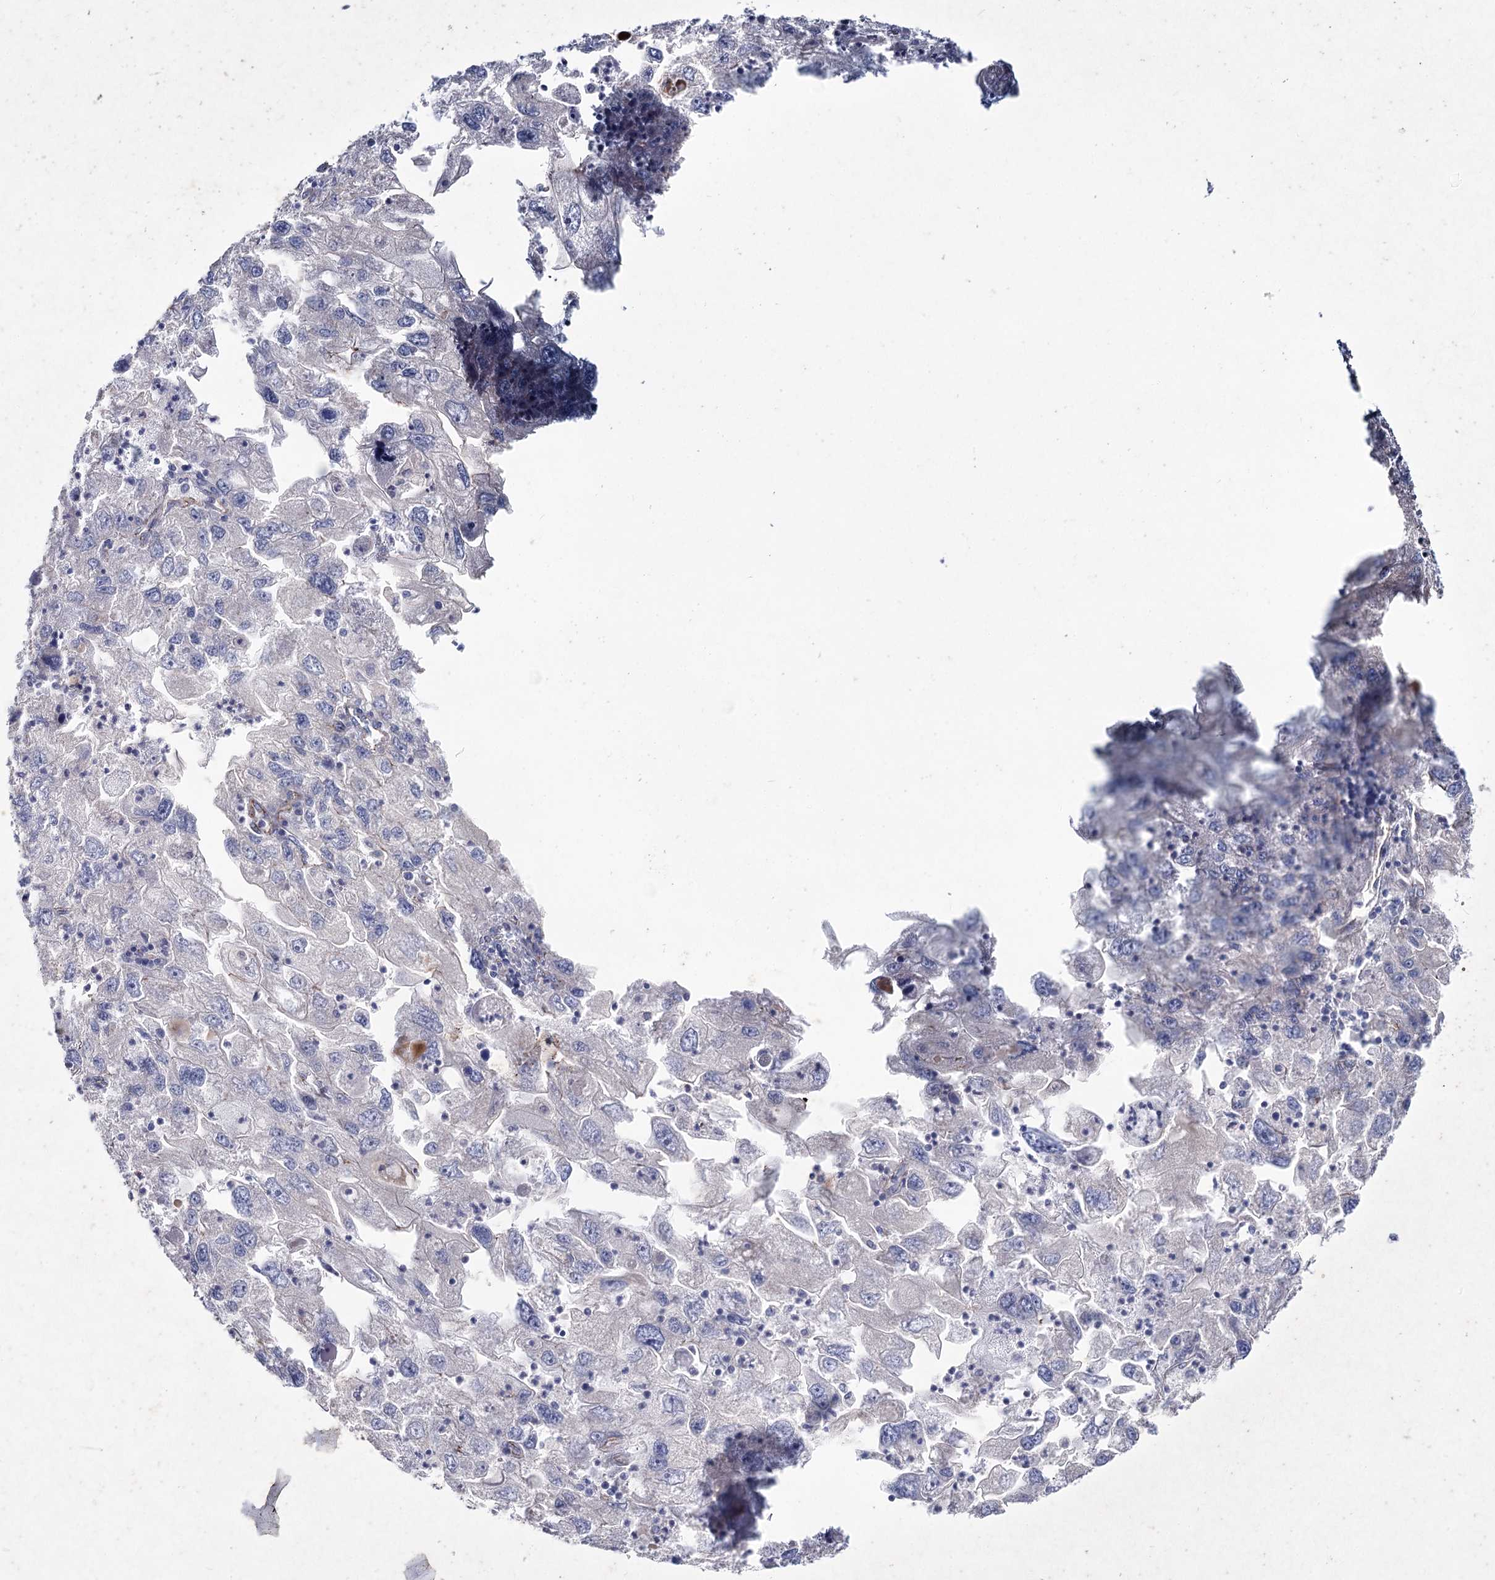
{"staining": {"intensity": "negative", "quantity": "none", "location": "none"}, "tissue": "endometrial cancer", "cell_type": "Tumor cells", "image_type": "cancer", "snomed": [{"axis": "morphology", "description": "Adenocarcinoma, NOS"}, {"axis": "topography", "description": "Endometrium"}], "caption": "The immunohistochemistry micrograph has no significant staining in tumor cells of adenocarcinoma (endometrial) tissue.", "gene": "LDLRAD3", "patient": {"sex": "female", "age": 49}}